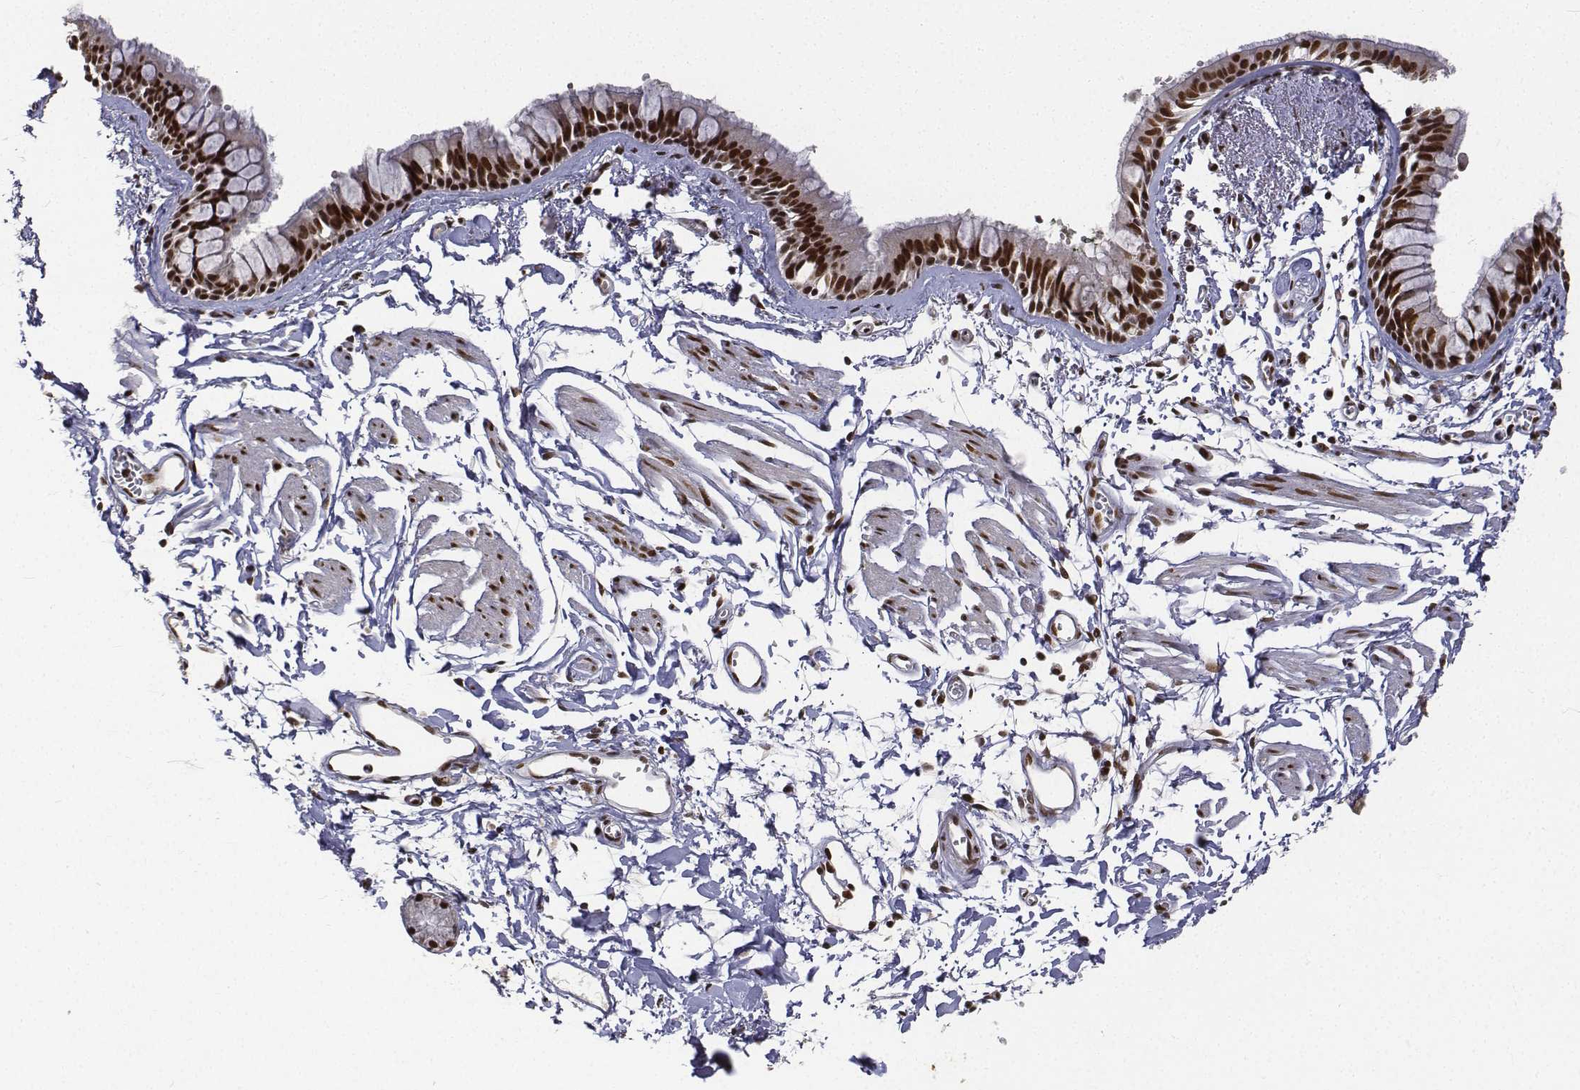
{"staining": {"intensity": "strong", "quantity": ">75%", "location": "nuclear"}, "tissue": "bronchus", "cell_type": "Respiratory epithelial cells", "image_type": "normal", "snomed": [{"axis": "morphology", "description": "Normal tissue, NOS"}, {"axis": "topography", "description": "Cartilage tissue"}, {"axis": "topography", "description": "Bronchus"}], "caption": "Immunohistochemical staining of unremarkable bronchus shows >75% levels of strong nuclear protein expression in approximately >75% of respiratory epithelial cells. (IHC, brightfield microscopy, high magnification).", "gene": "ATRX", "patient": {"sex": "female", "age": 59}}